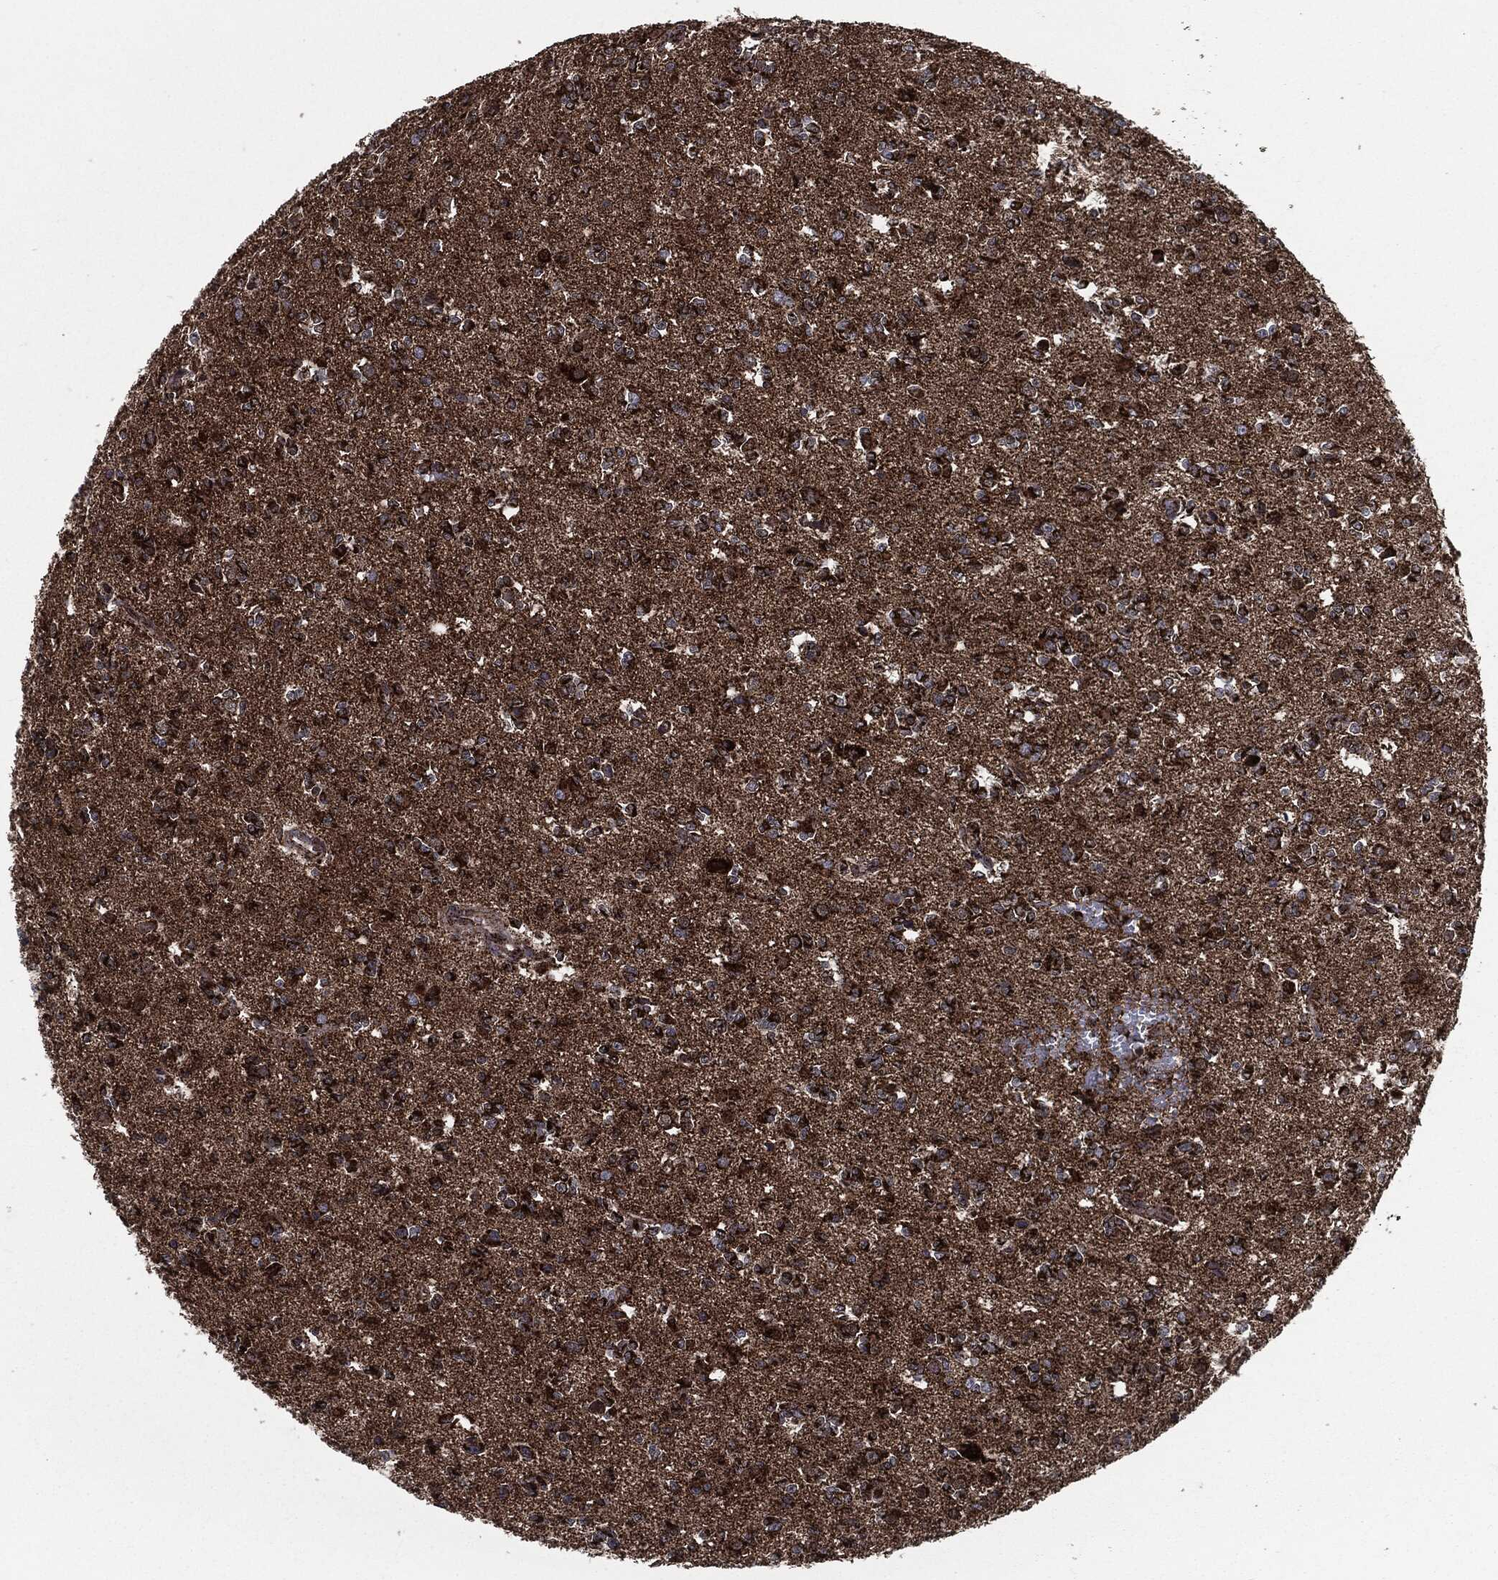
{"staining": {"intensity": "strong", "quantity": "25%-75%", "location": "cytoplasmic/membranous"}, "tissue": "glioma", "cell_type": "Tumor cells", "image_type": "cancer", "snomed": [{"axis": "morphology", "description": "Glioma, malignant, Low grade"}, {"axis": "topography", "description": "Brain"}], "caption": "Immunohistochemical staining of glioma shows high levels of strong cytoplasmic/membranous staining in about 25%-75% of tumor cells.", "gene": "FH", "patient": {"sex": "female", "age": 45}}